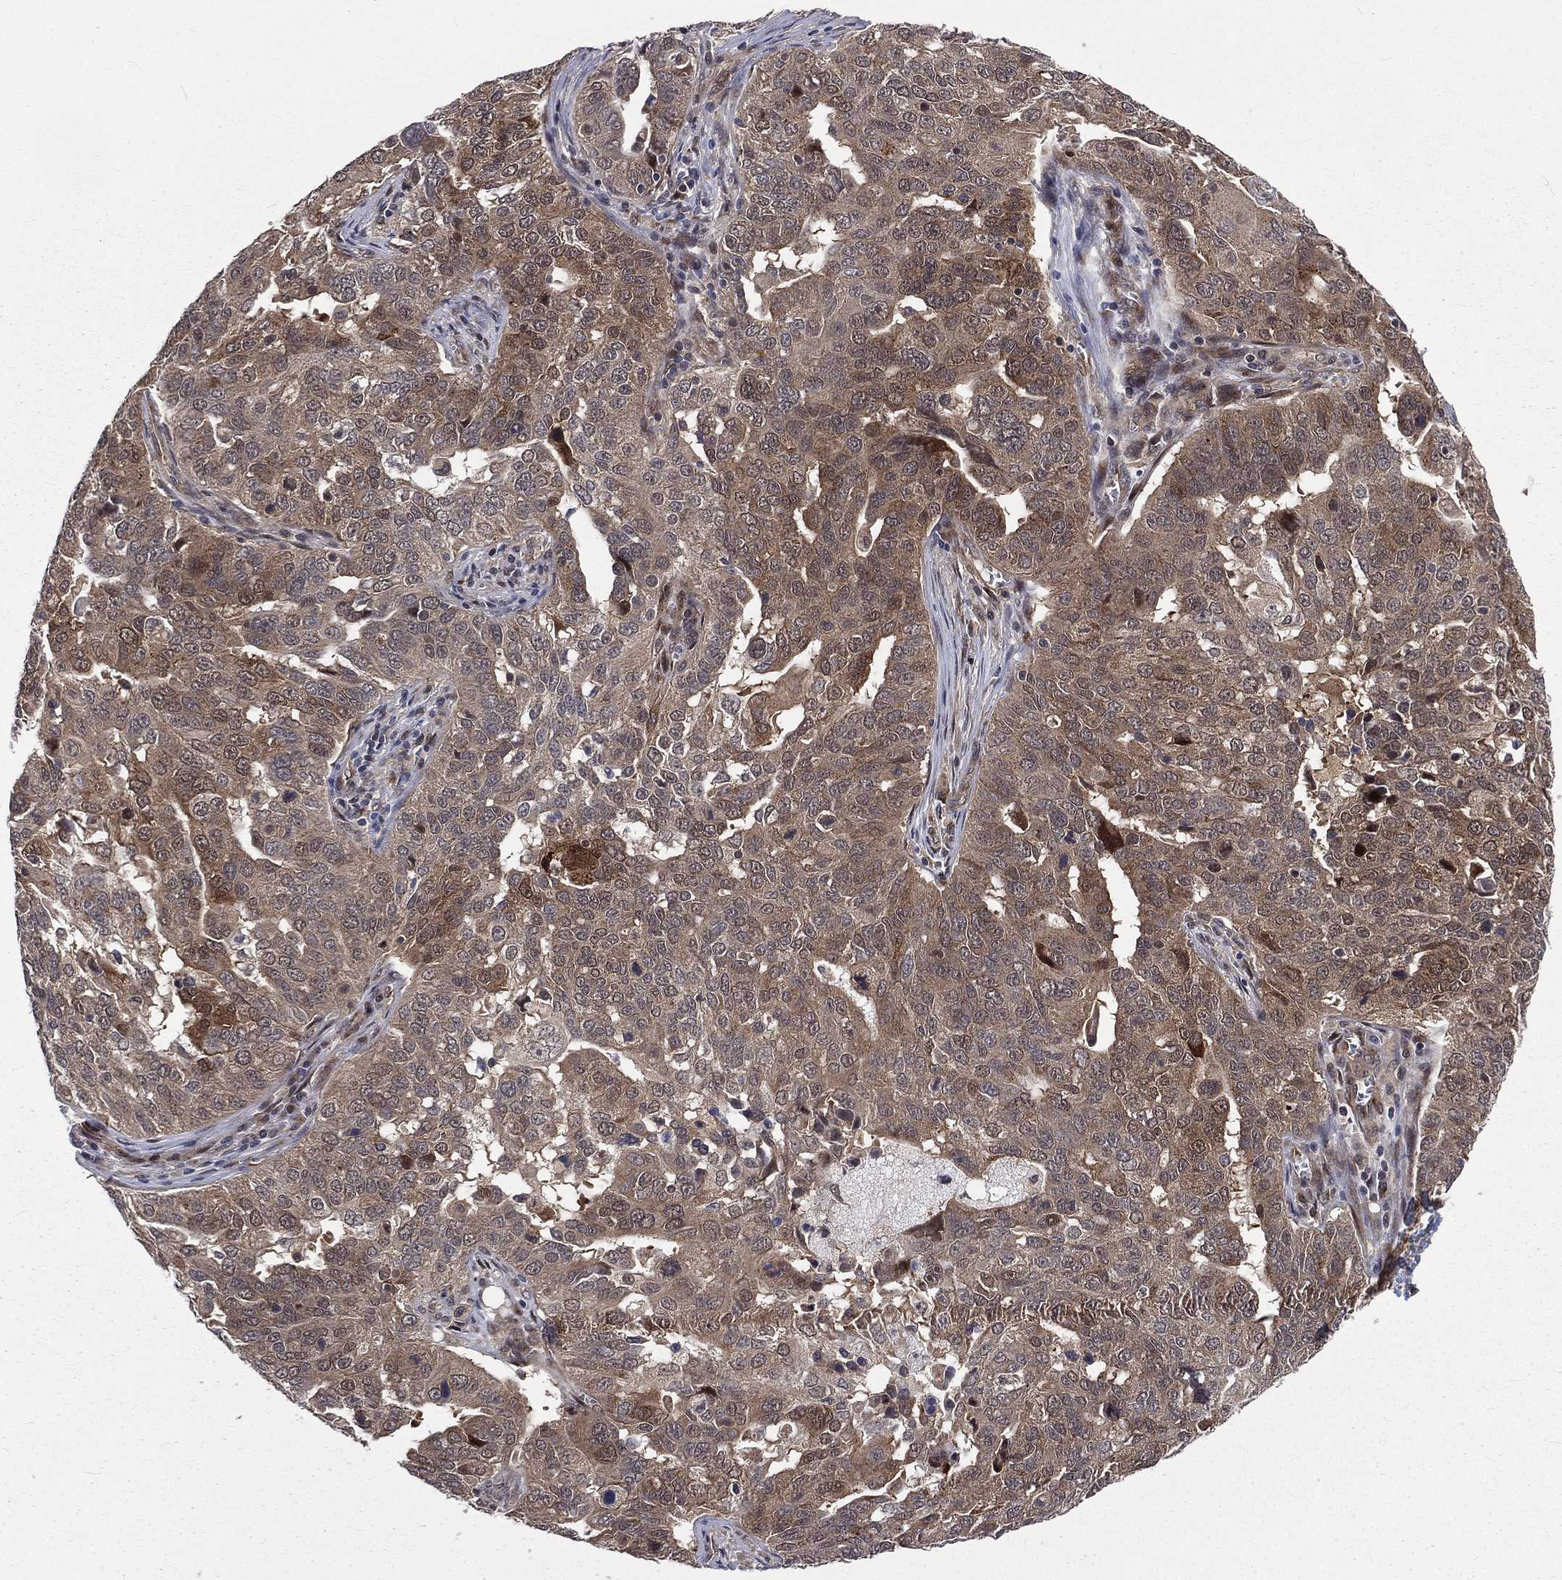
{"staining": {"intensity": "weak", "quantity": "25%-75%", "location": "cytoplasmic/membranous"}, "tissue": "ovarian cancer", "cell_type": "Tumor cells", "image_type": "cancer", "snomed": [{"axis": "morphology", "description": "Carcinoma, endometroid"}, {"axis": "topography", "description": "Soft tissue"}, {"axis": "topography", "description": "Ovary"}], "caption": "Tumor cells demonstrate low levels of weak cytoplasmic/membranous positivity in about 25%-75% of cells in ovarian cancer (endometroid carcinoma).", "gene": "ARL3", "patient": {"sex": "female", "age": 52}}